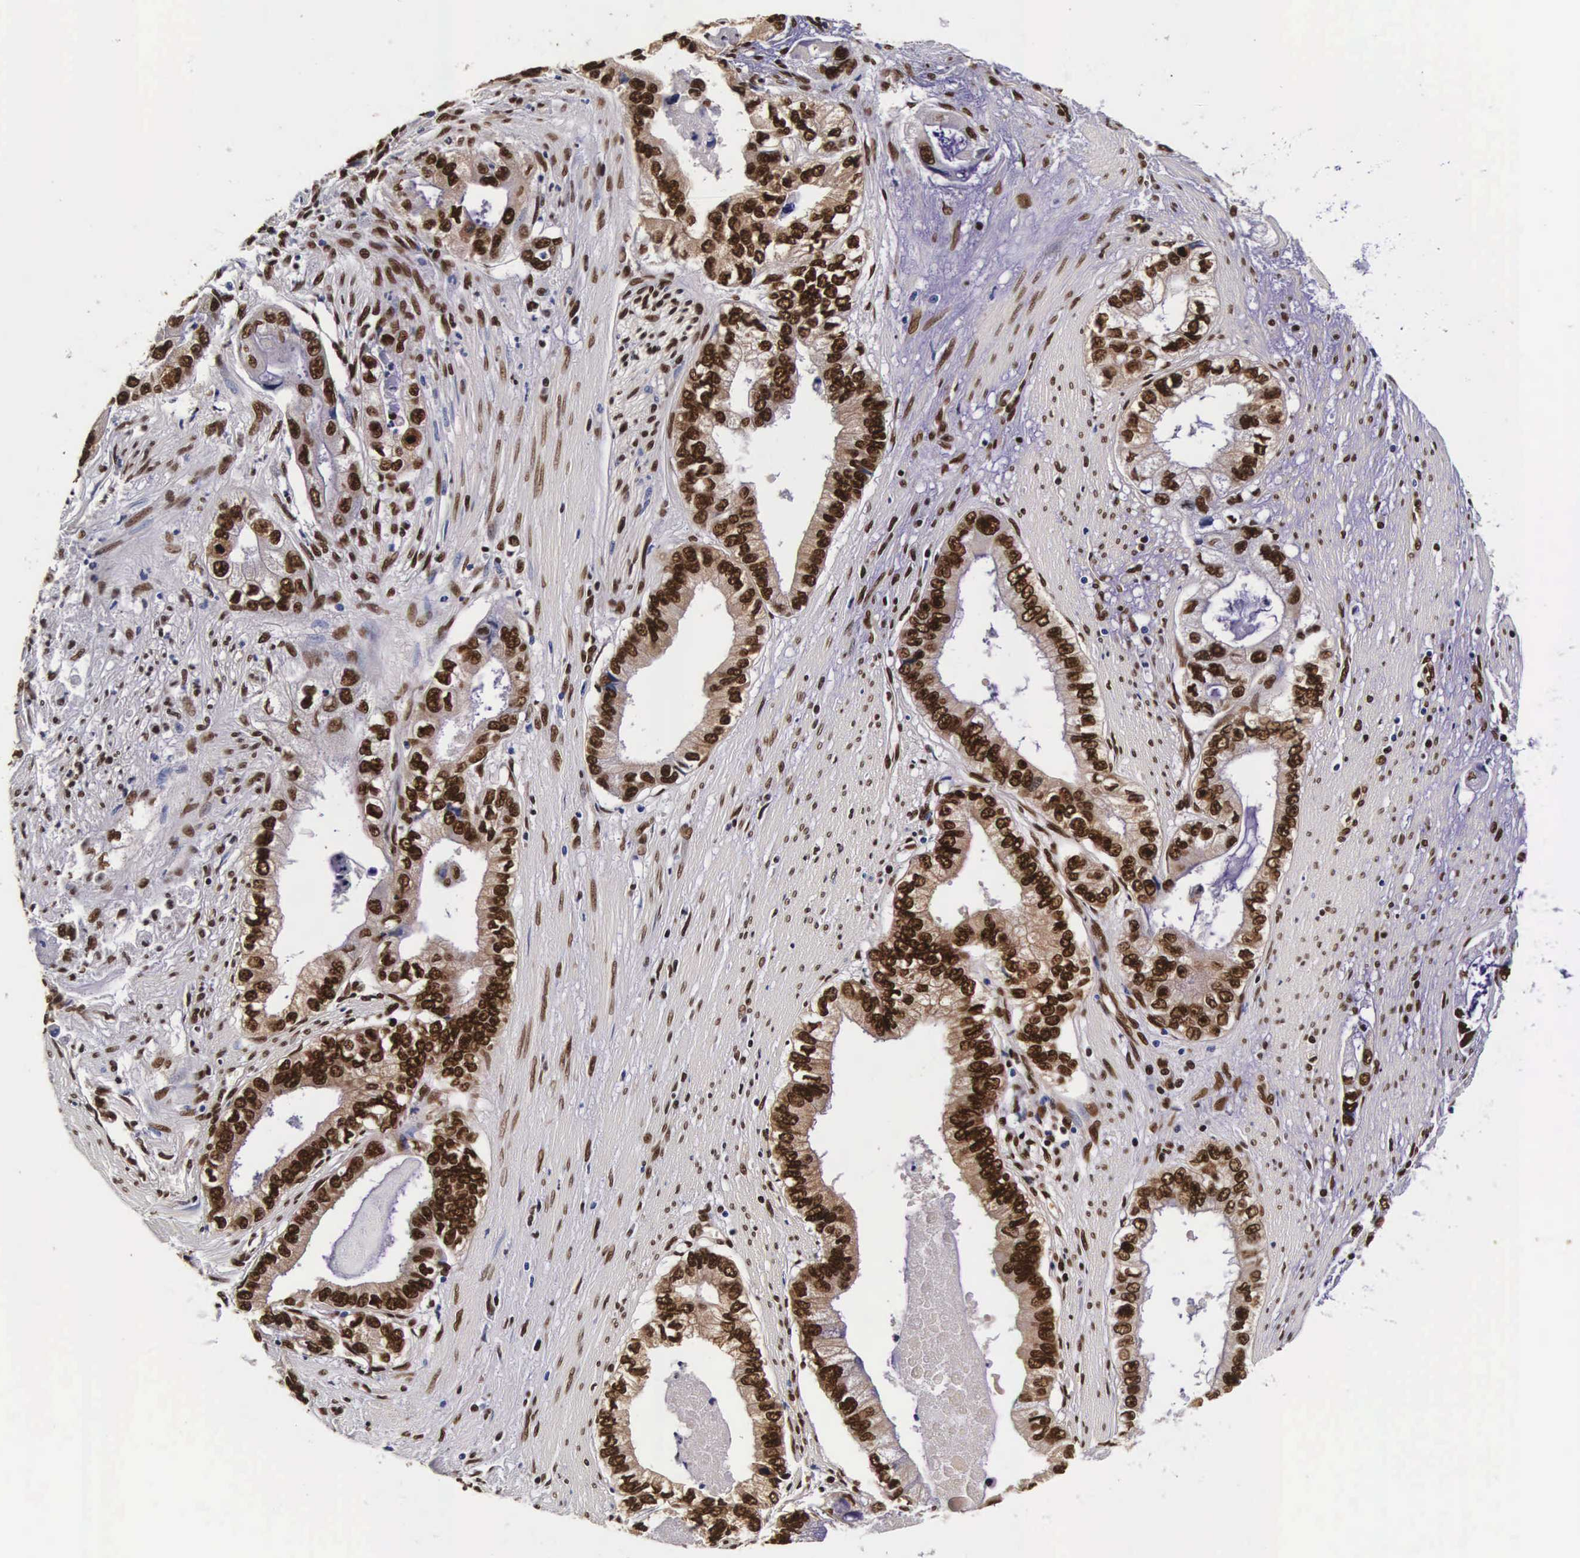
{"staining": {"intensity": "strong", "quantity": ">75%", "location": "cytoplasmic/membranous,nuclear"}, "tissue": "pancreatic cancer", "cell_type": "Tumor cells", "image_type": "cancer", "snomed": [{"axis": "morphology", "description": "Adenocarcinoma, NOS"}, {"axis": "topography", "description": "Pancreas"}, {"axis": "topography", "description": "Stomach, upper"}], "caption": "Immunohistochemistry image of pancreatic cancer (adenocarcinoma) stained for a protein (brown), which demonstrates high levels of strong cytoplasmic/membranous and nuclear staining in about >75% of tumor cells.", "gene": "PABPN1", "patient": {"sex": "male", "age": 77}}